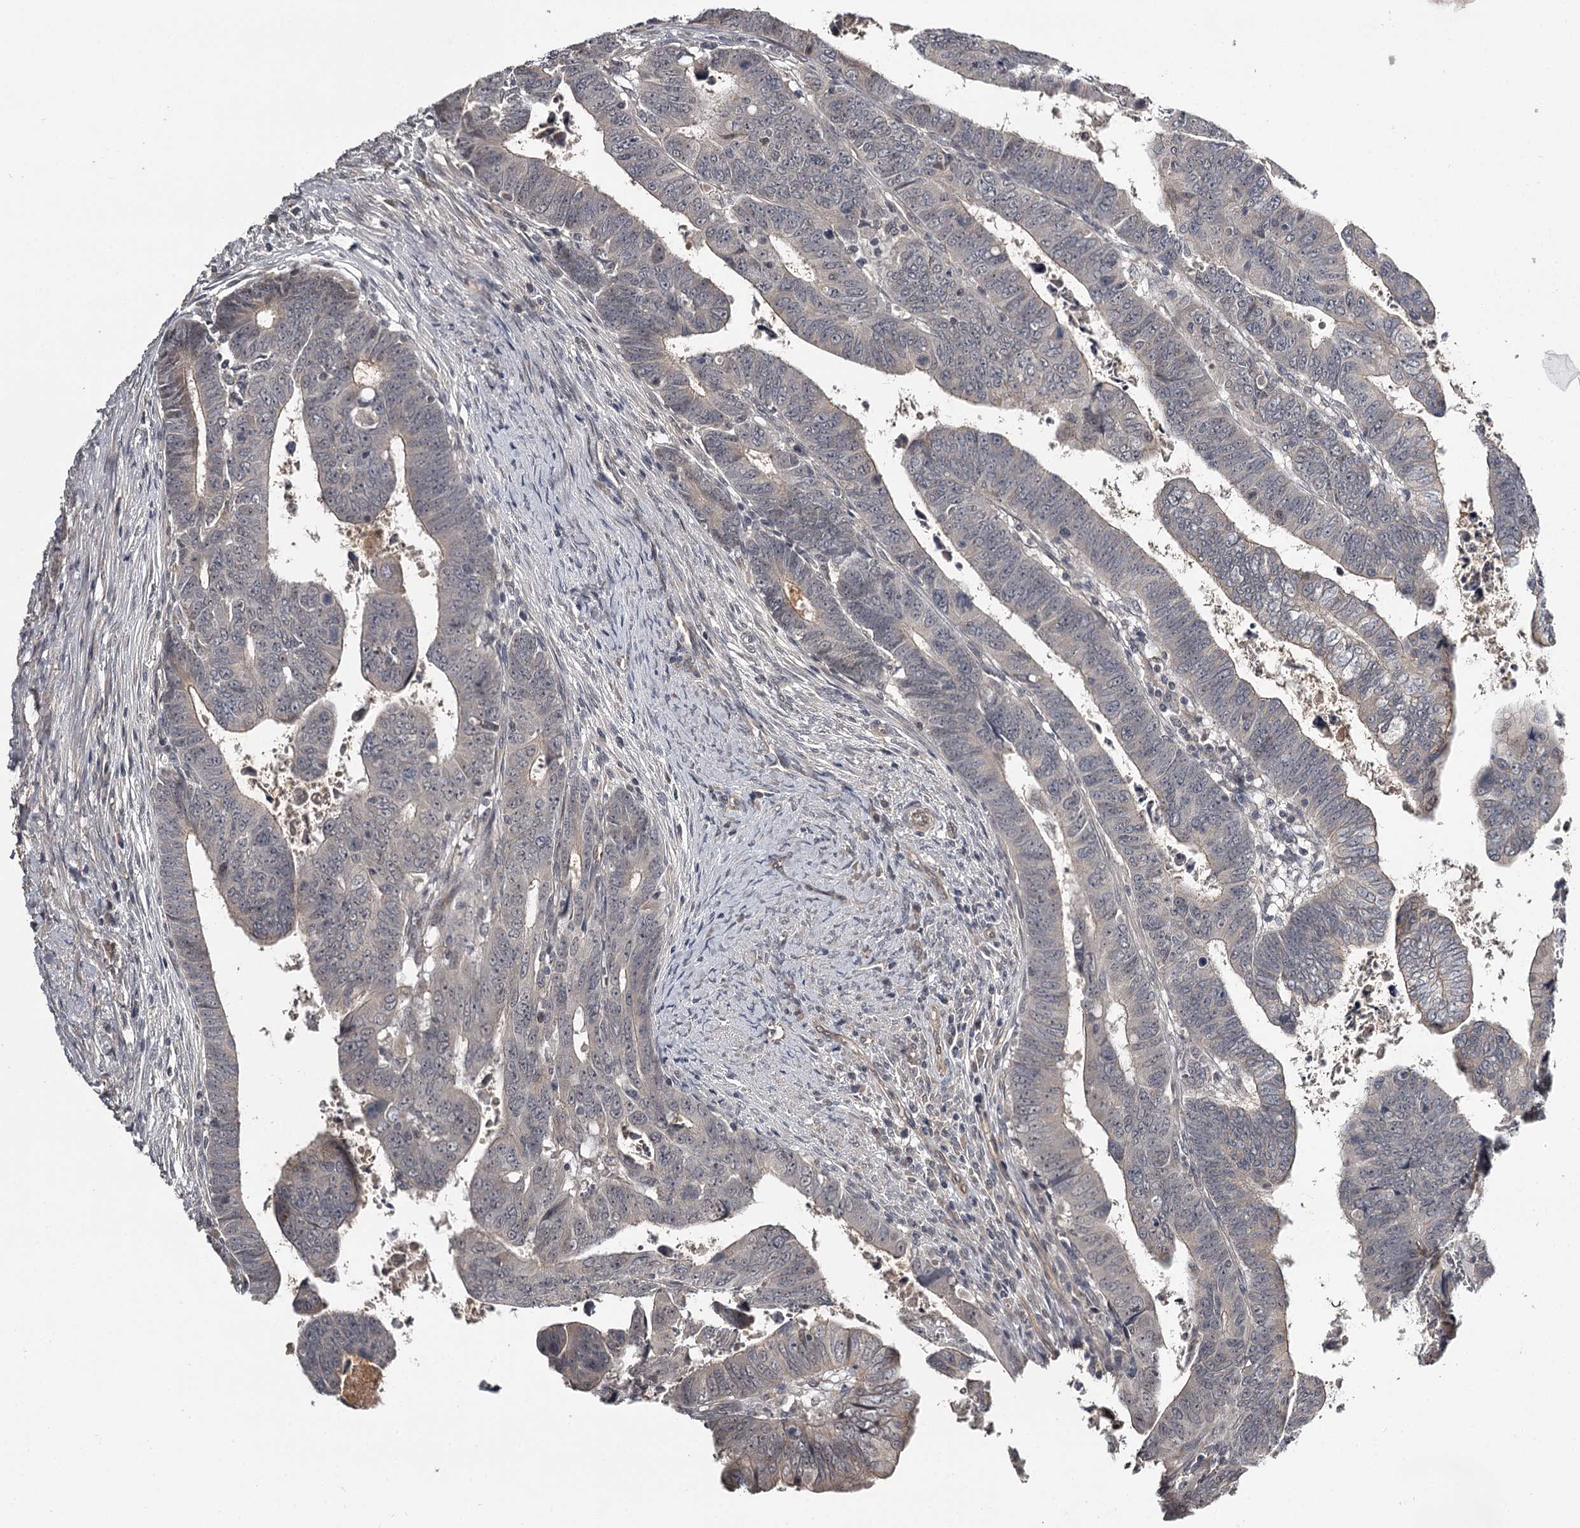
{"staining": {"intensity": "moderate", "quantity": "<25%", "location": "cytoplasmic/membranous"}, "tissue": "colorectal cancer", "cell_type": "Tumor cells", "image_type": "cancer", "snomed": [{"axis": "morphology", "description": "Normal tissue, NOS"}, {"axis": "morphology", "description": "Adenocarcinoma, NOS"}, {"axis": "topography", "description": "Rectum"}], "caption": "Moderate cytoplasmic/membranous staining is seen in approximately <25% of tumor cells in colorectal cancer (adenocarcinoma).", "gene": "CWF19L2", "patient": {"sex": "female", "age": 65}}